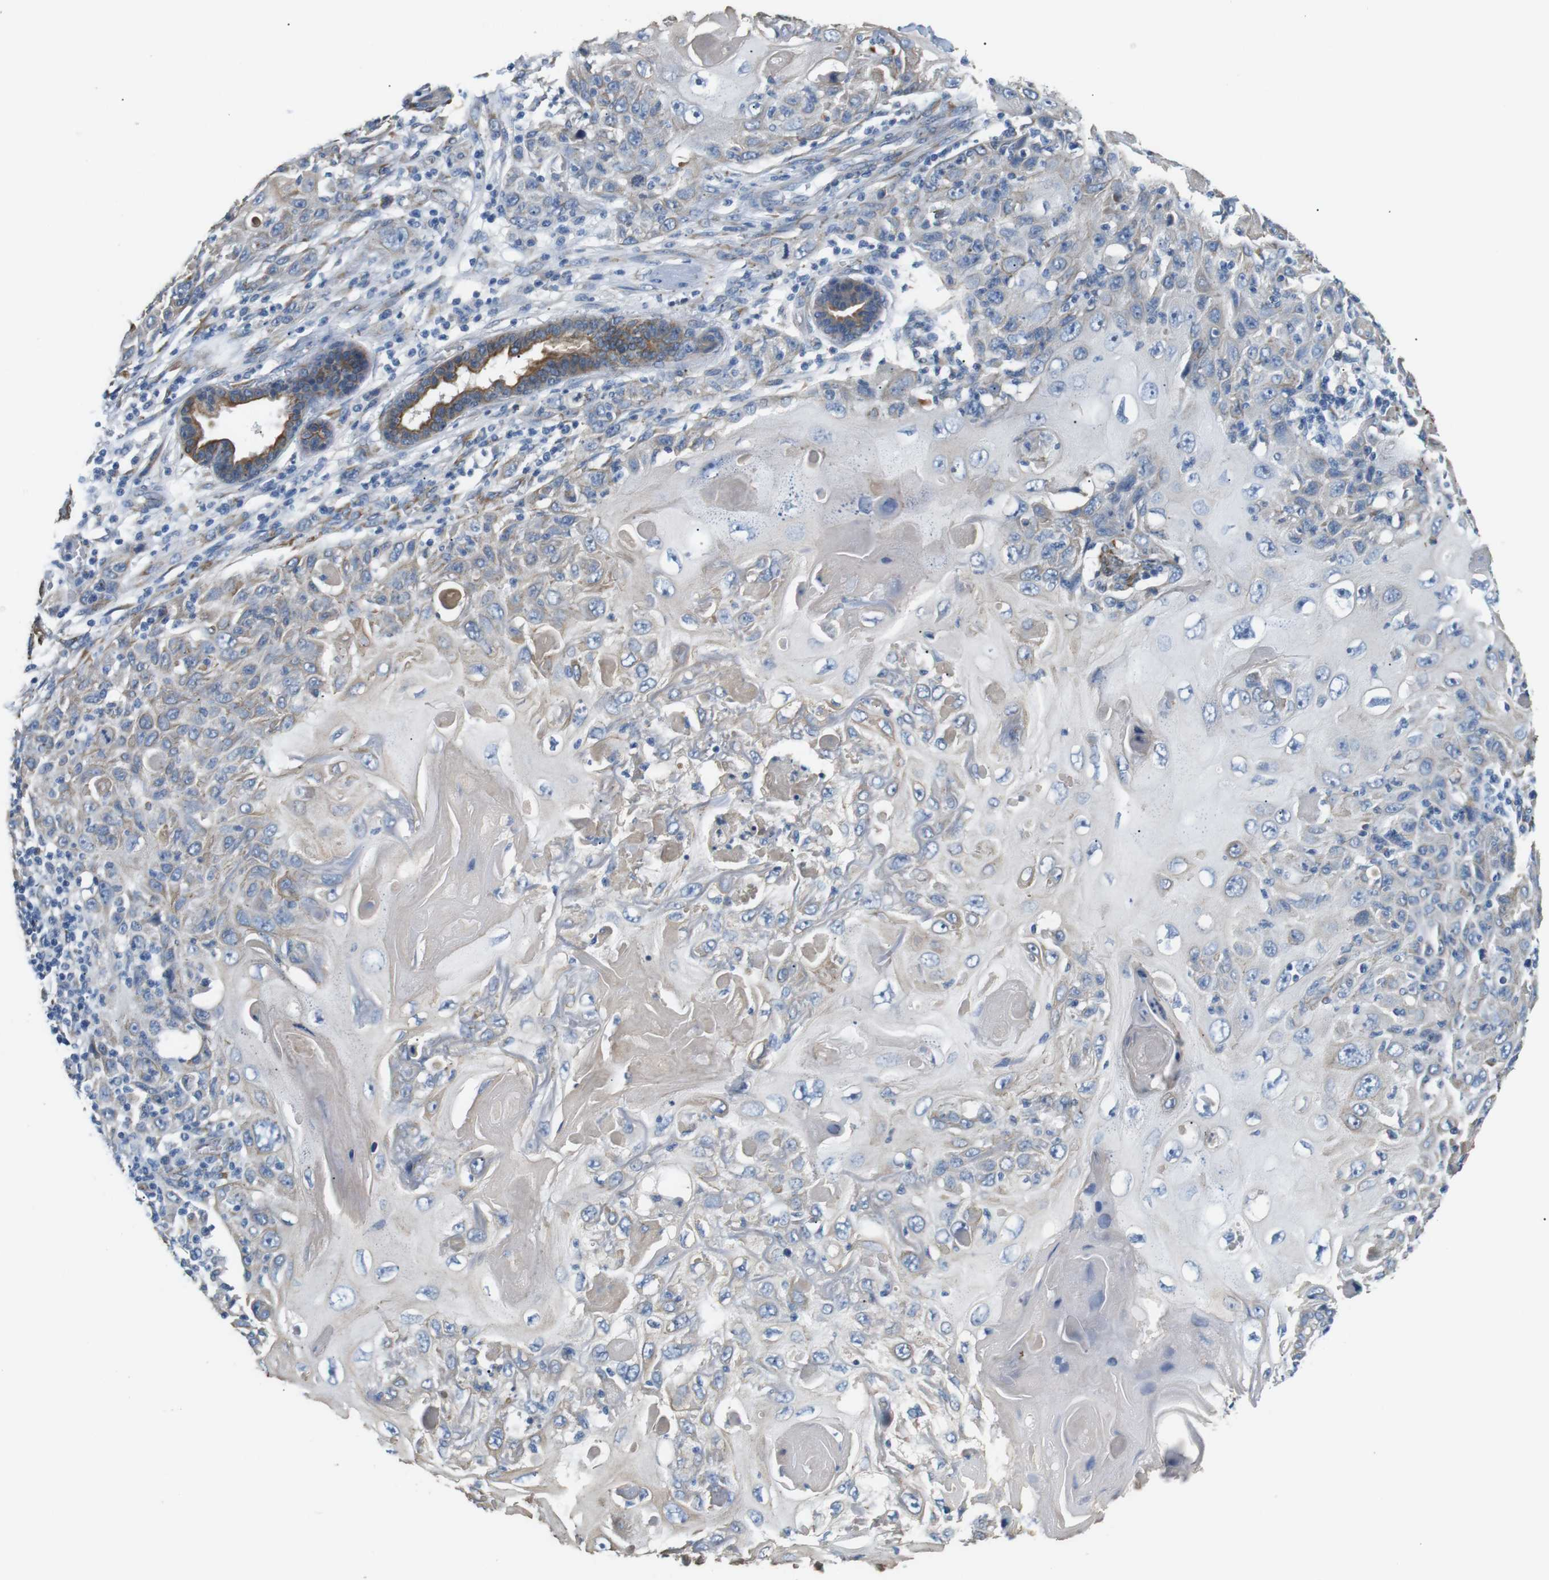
{"staining": {"intensity": "negative", "quantity": "none", "location": "none"}, "tissue": "skin cancer", "cell_type": "Tumor cells", "image_type": "cancer", "snomed": [{"axis": "morphology", "description": "Squamous cell carcinoma, NOS"}, {"axis": "topography", "description": "Skin"}], "caption": "This photomicrograph is of skin cancer stained with immunohistochemistry to label a protein in brown with the nuclei are counter-stained blue. There is no positivity in tumor cells. (DAB (3,3'-diaminobenzidine) immunohistochemistry (IHC) with hematoxylin counter stain).", "gene": "UNC5CL", "patient": {"sex": "female", "age": 88}}